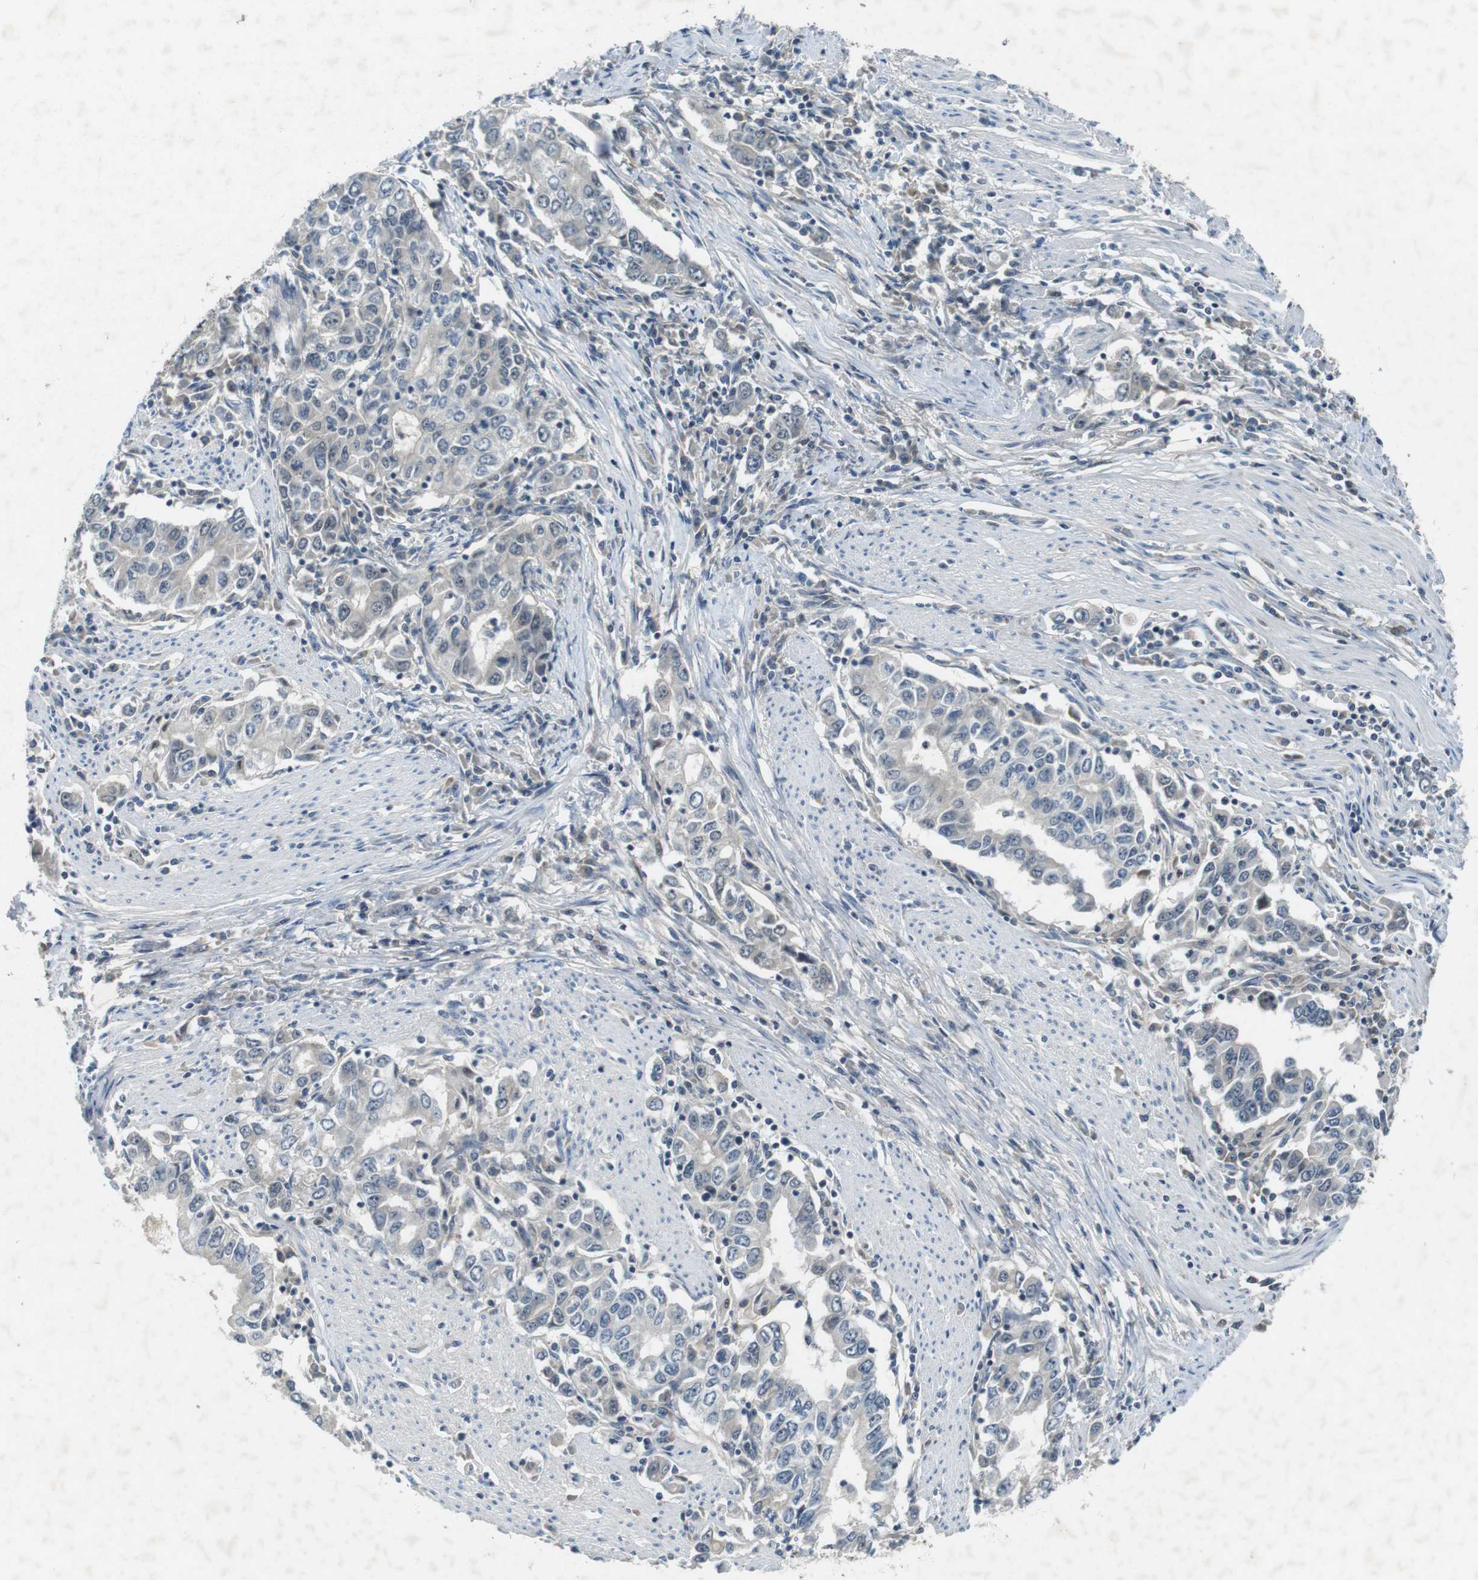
{"staining": {"intensity": "negative", "quantity": "none", "location": "none"}, "tissue": "stomach cancer", "cell_type": "Tumor cells", "image_type": "cancer", "snomed": [{"axis": "morphology", "description": "Adenocarcinoma, NOS"}, {"axis": "topography", "description": "Stomach, lower"}], "caption": "Tumor cells are negative for protein expression in human stomach cancer.", "gene": "MAPKAPK5", "patient": {"sex": "female", "age": 72}}